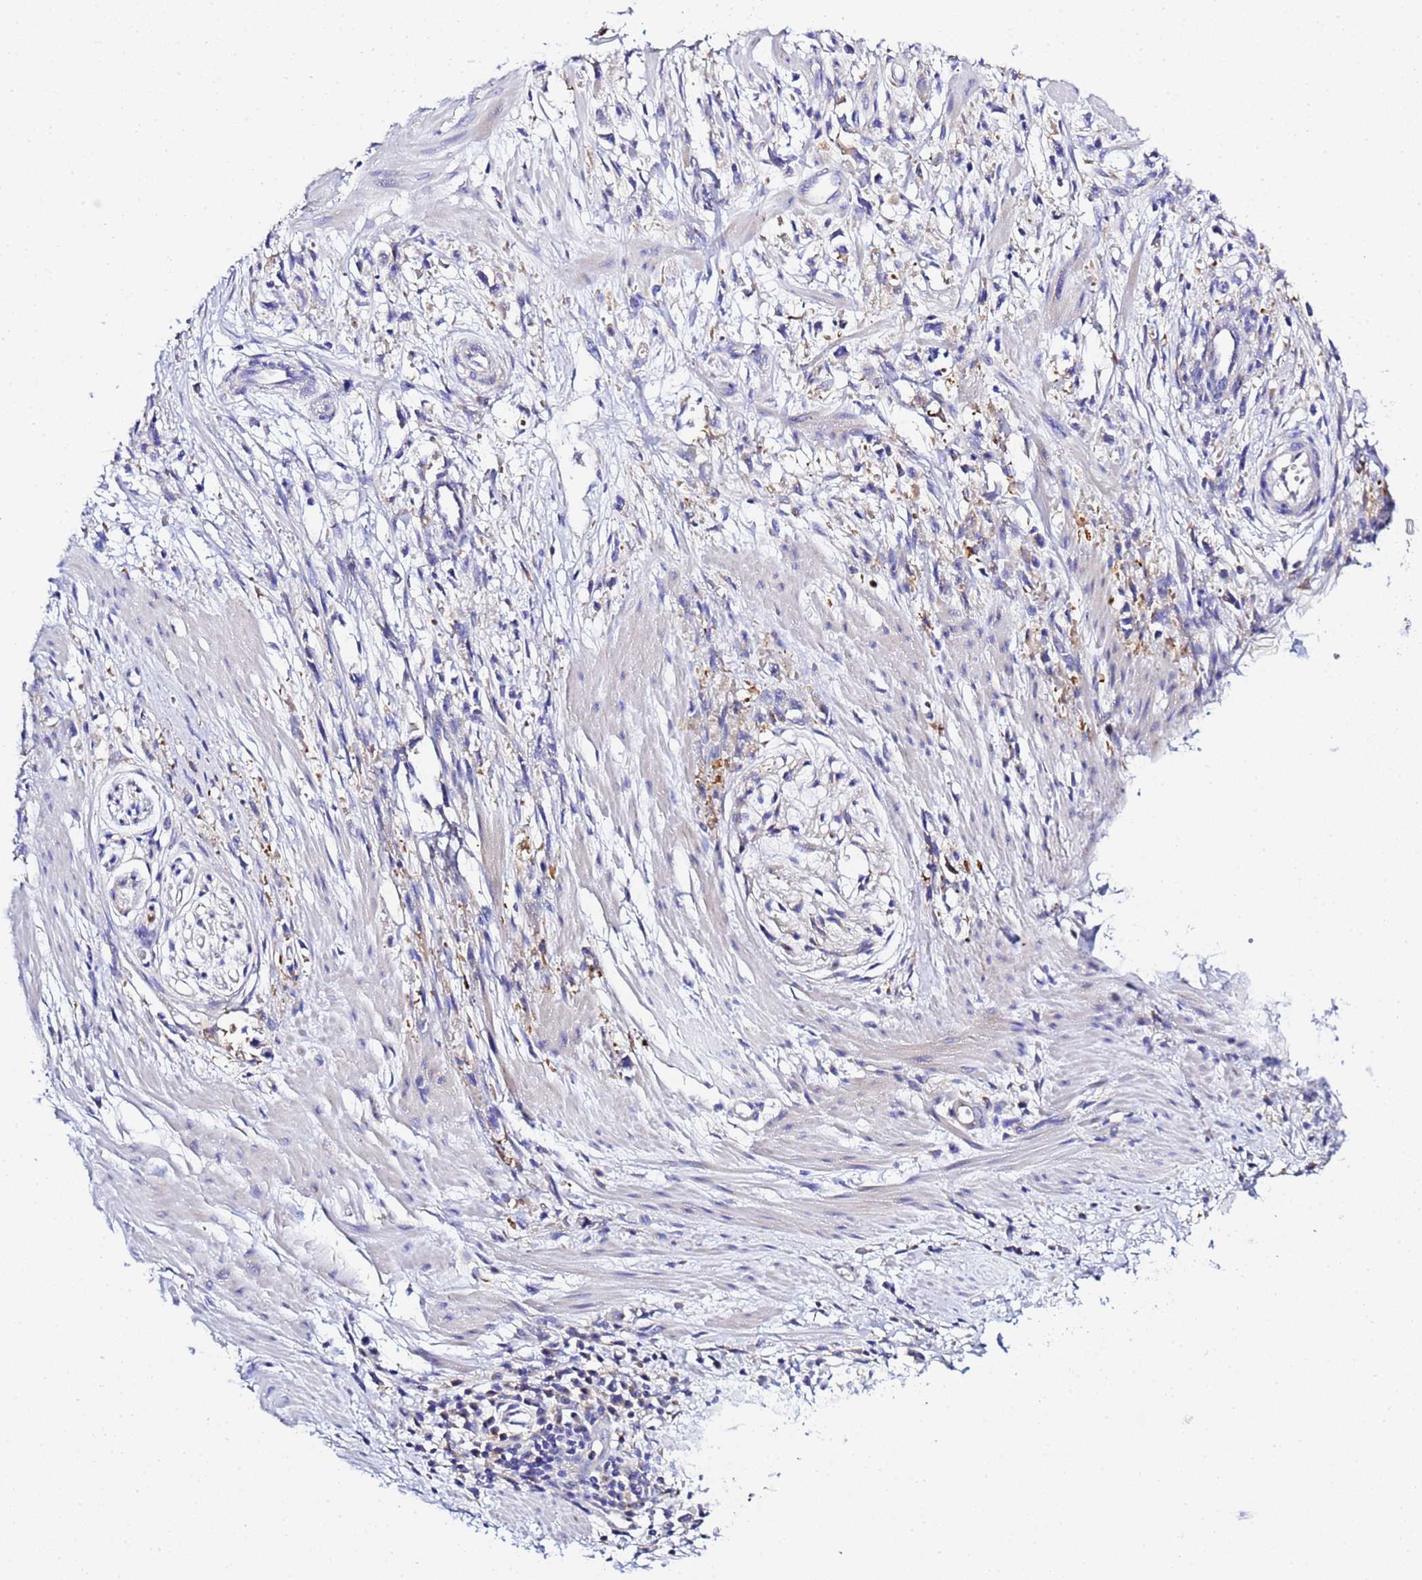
{"staining": {"intensity": "negative", "quantity": "none", "location": "none"}, "tissue": "stomach cancer", "cell_type": "Tumor cells", "image_type": "cancer", "snomed": [{"axis": "morphology", "description": "Adenocarcinoma, NOS"}, {"axis": "topography", "description": "Stomach"}], "caption": "A high-resolution image shows immunohistochemistry staining of stomach cancer, which demonstrates no significant staining in tumor cells. (DAB (3,3'-diaminobenzidine) immunohistochemistry (IHC), high magnification).", "gene": "VTI1B", "patient": {"sex": "female", "age": 59}}